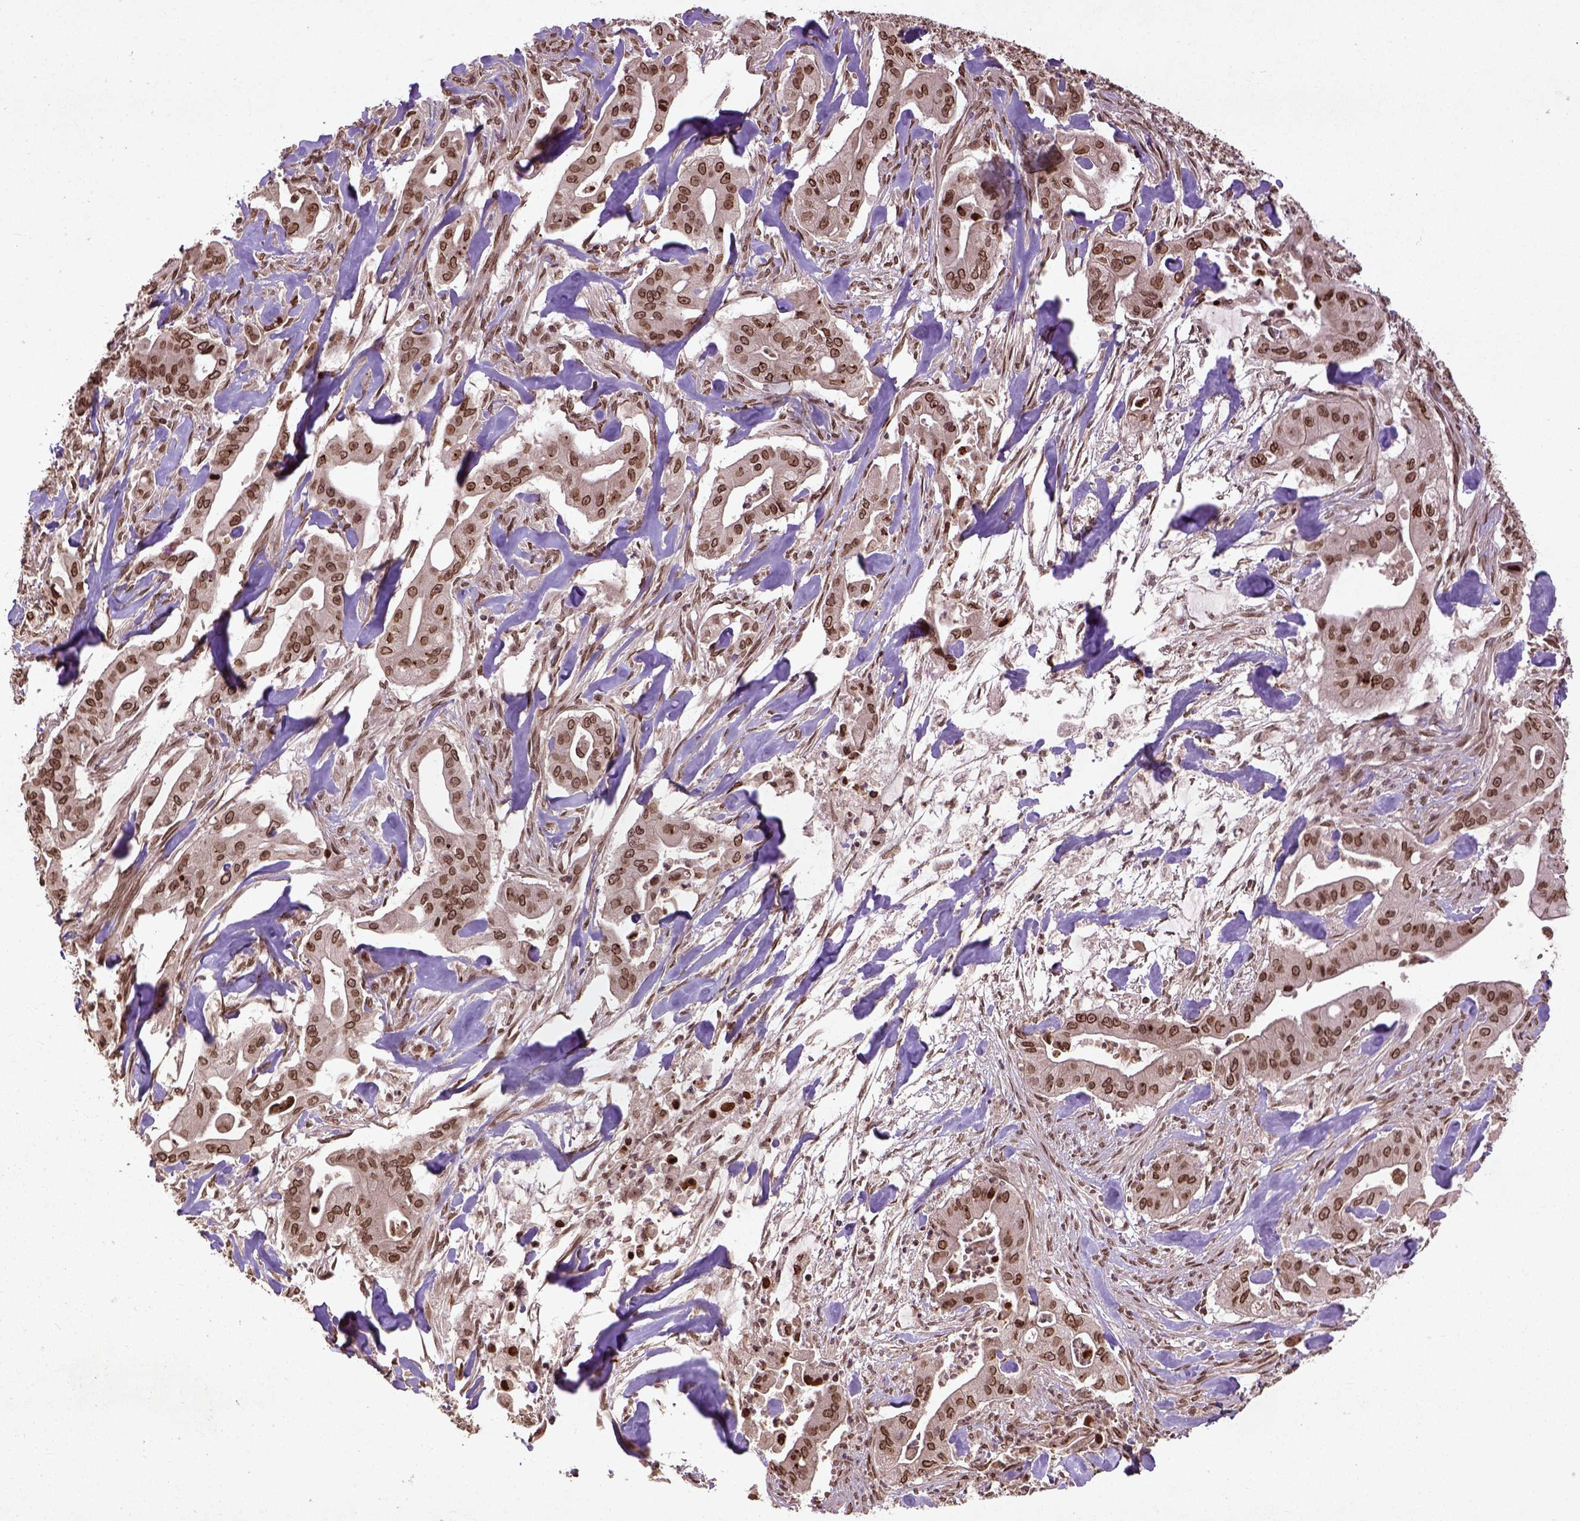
{"staining": {"intensity": "moderate", "quantity": ">75%", "location": "nuclear"}, "tissue": "pancreatic cancer", "cell_type": "Tumor cells", "image_type": "cancer", "snomed": [{"axis": "morphology", "description": "Normal tissue, NOS"}, {"axis": "morphology", "description": "Inflammation, NOS"}, {"axis": "morphology", "description": "Adenocarcinoma, NOS"}, {"axis": "topography", "description": "Pancreas"}], "caption": "Protein expression analysis of human pancreatic cancer (adenocarcinoma) reveals moderate nuclear expression in about >75% of tumor cells. The staining was performed using DAB, with brown indicating positive protein expression. Nuclei are stained blue with hematoxylin.", "gene": "BANF1", "patient": {"sex": "male", "age": 57}}